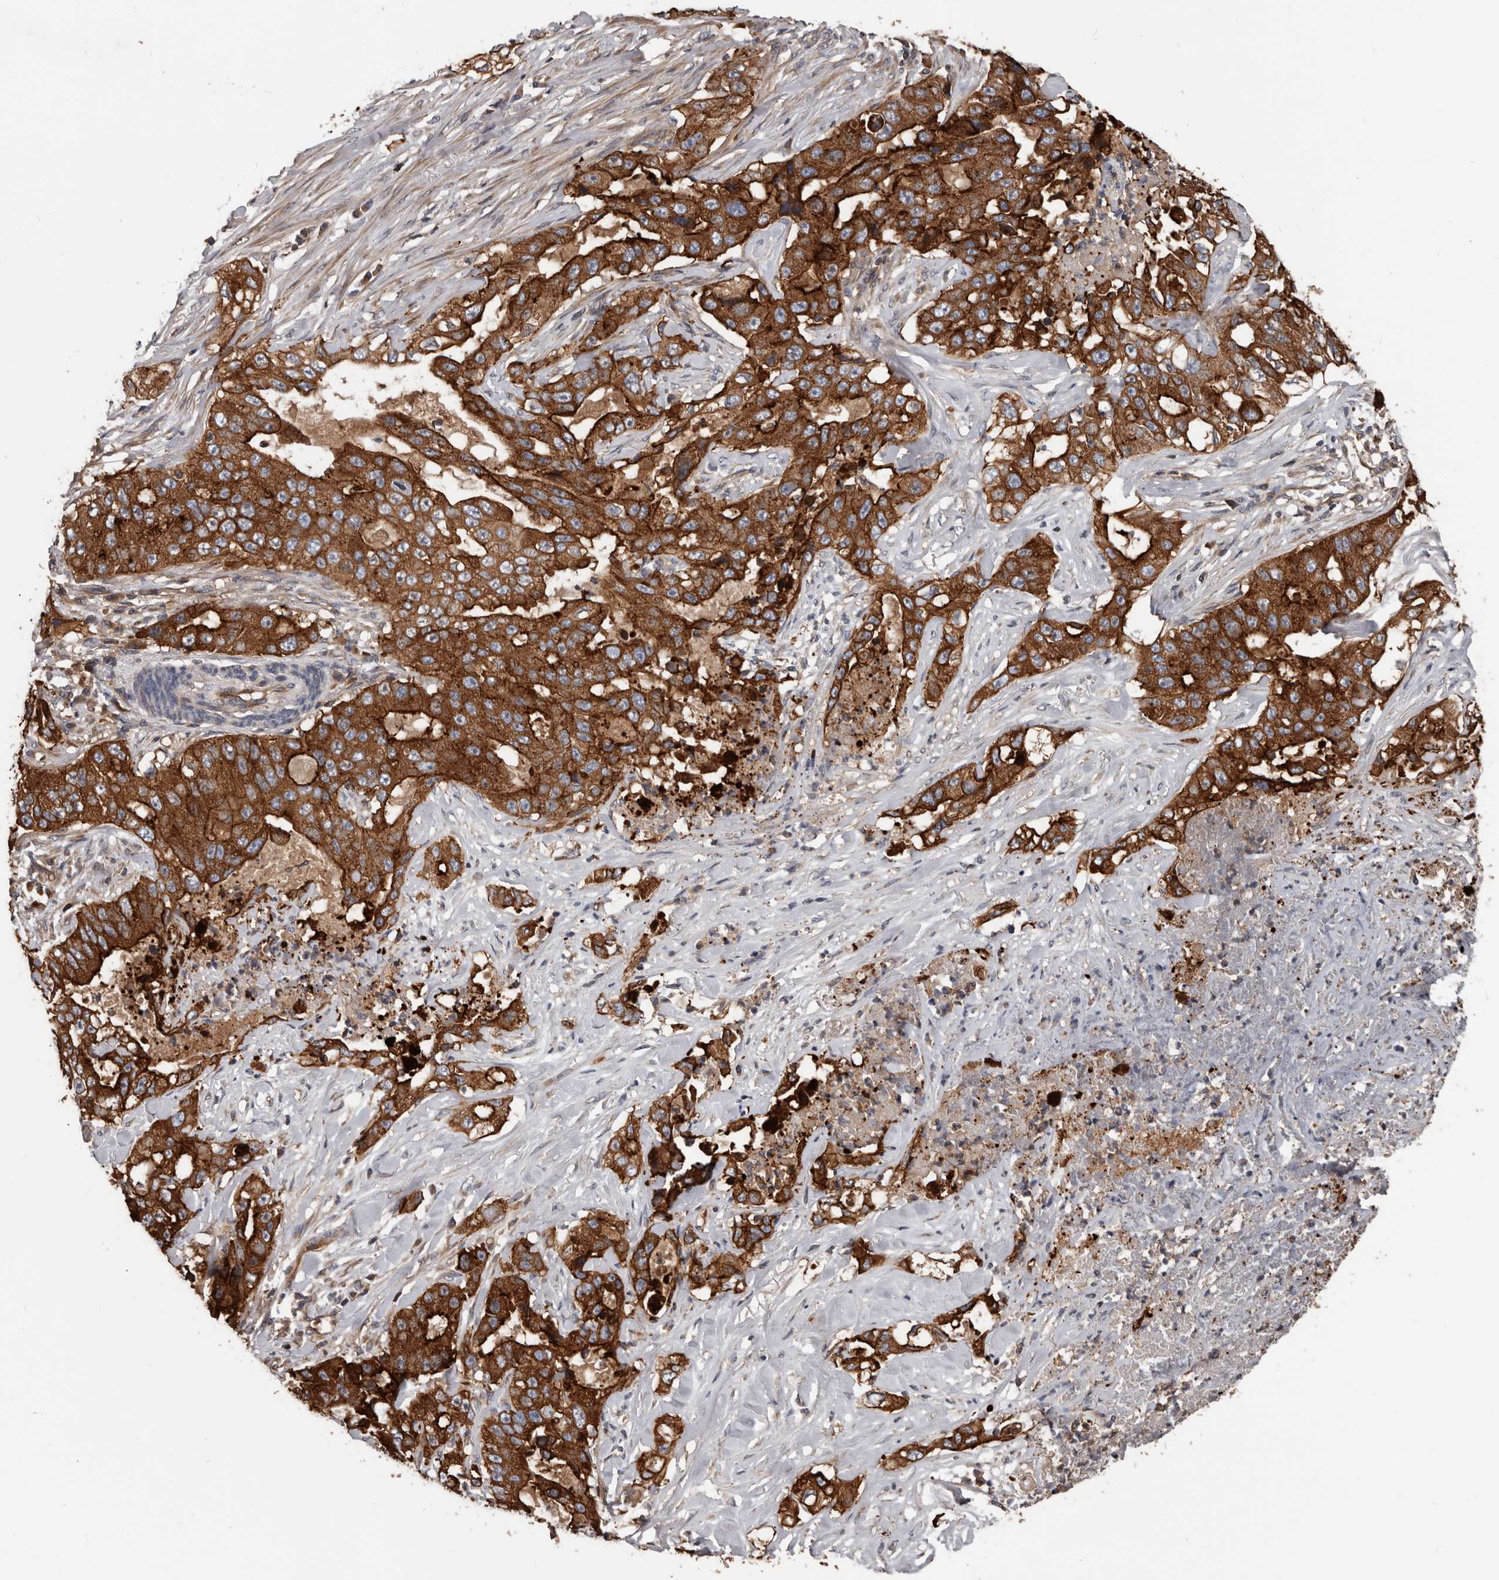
{"staining": {"intensity": "strong", "quantity": ">75%", "location": "cytoplasmic/membranous"}, "tissue": "lung cancer", "cell_type": "Tumor cells", "image_type": "cancer", "snomed": [{"axis": "morphology", "description": "Adenocarcinoma, NOS"}, {"axis": "topography", "description": "Lung"}], "caption": "The image demonstrates immunohistochemical staining of lung cancer (adenocarcinoma). There is strong cytoplasmic/membranous expression is identified in approximately >75% of tumor cells.", "gene": "PNRC2", "patient": {"sex": "female", "age": 51}}